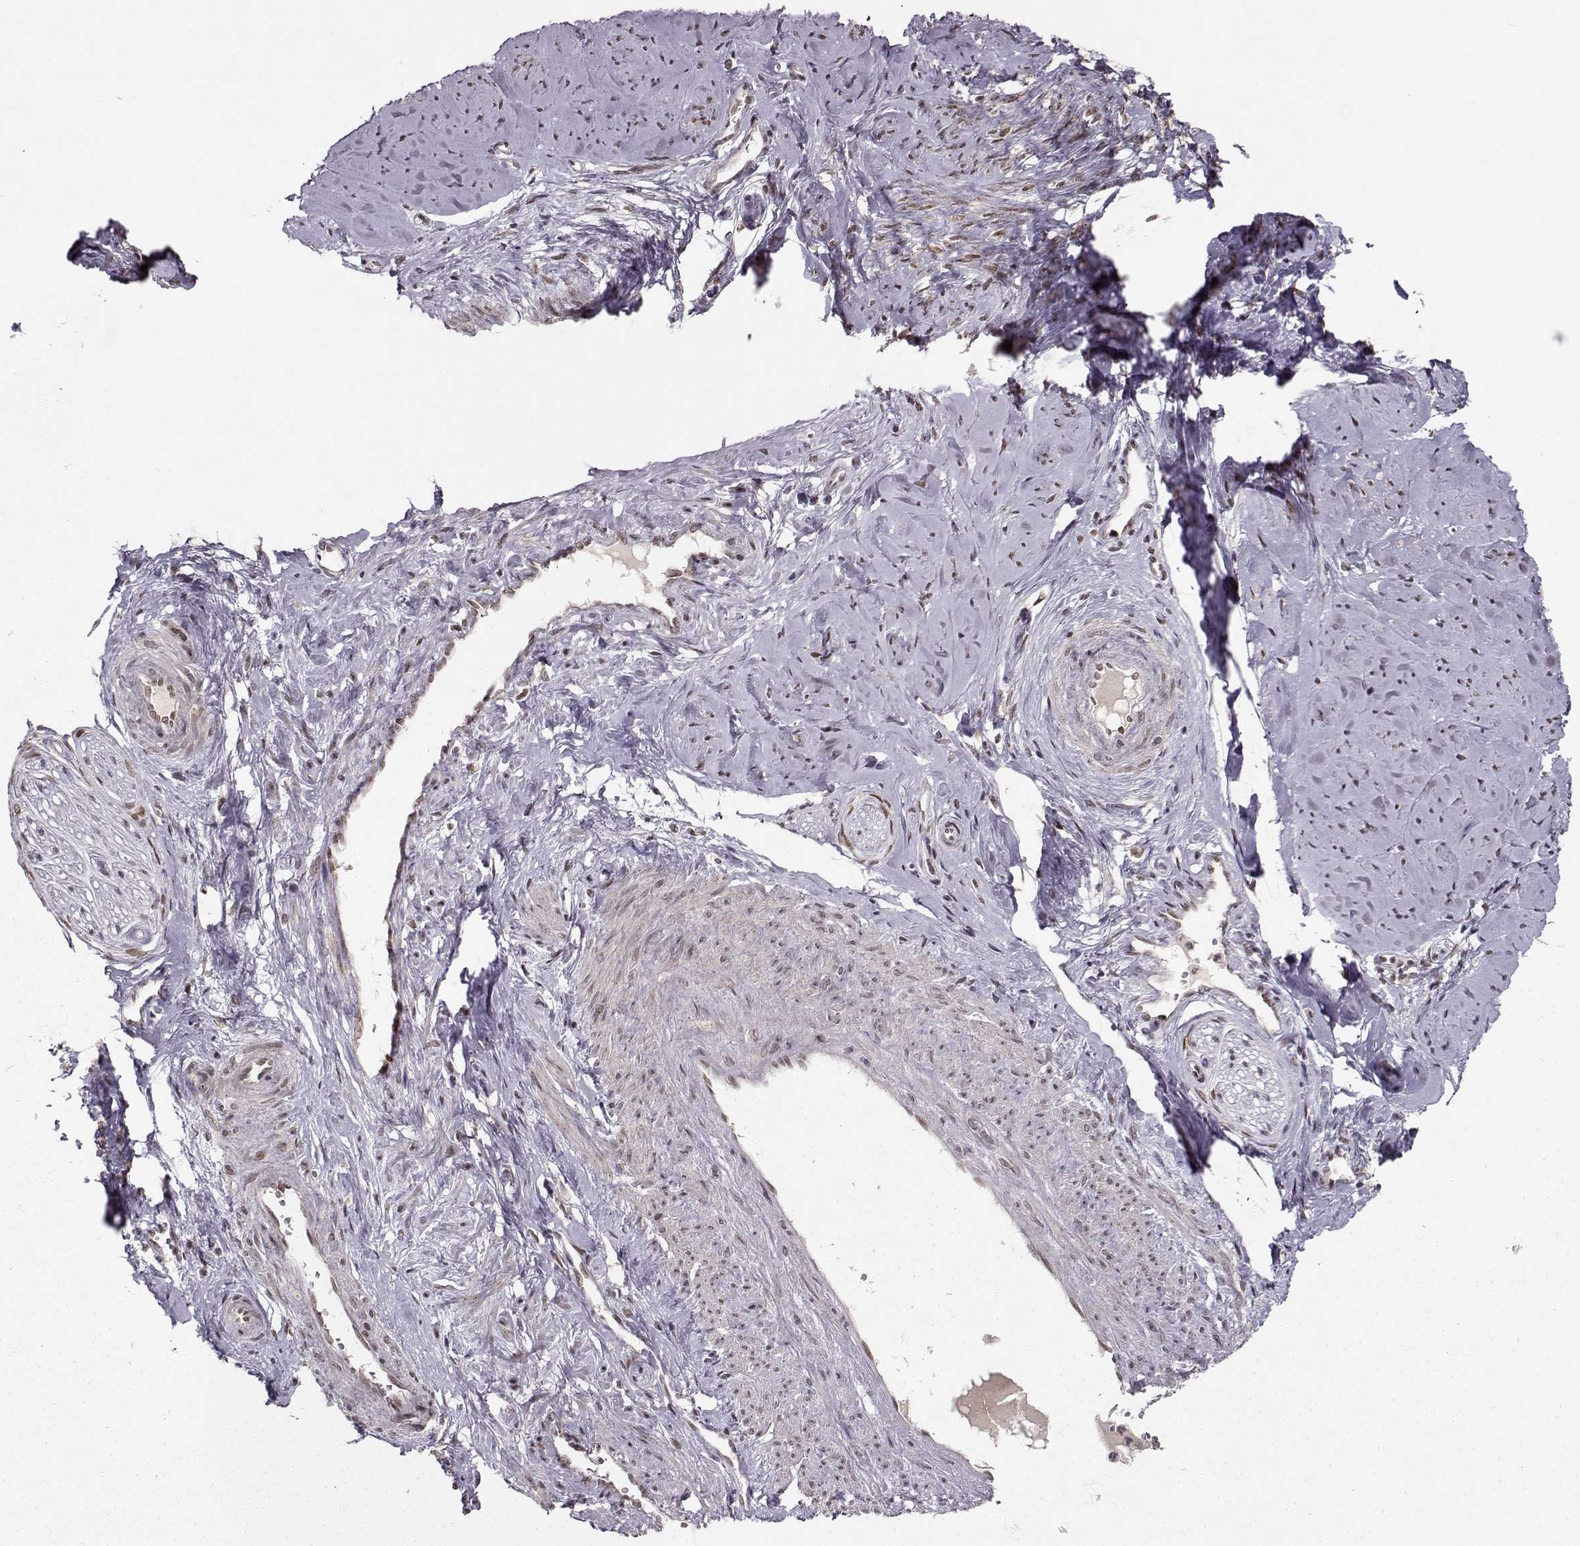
{"staining": {"intensity": "moderate", "quantity": ">75%", "location": "nuclear"}, "tissue": "smooth muscle", "cell_type": "Smooth muscle cells", "image_type": "normal", "snomed": [{"axis": "morphology", "description": "Normal tissue, NOS"}, {"axis": "topography", "description": "Smooth muscle"}], "caption": "Immunohistochemistry (IHC) photomicrograph of benign smooth muscle: human smooth muscle stained using immunohistochemistry exhibits medium levels of moderate protein expression localized specifically in the nuclear of smooth muscle cells, appearing as a nuclear brown color.", "gene": "RAI1", "patient": {"sex": "female", "age": 48}}